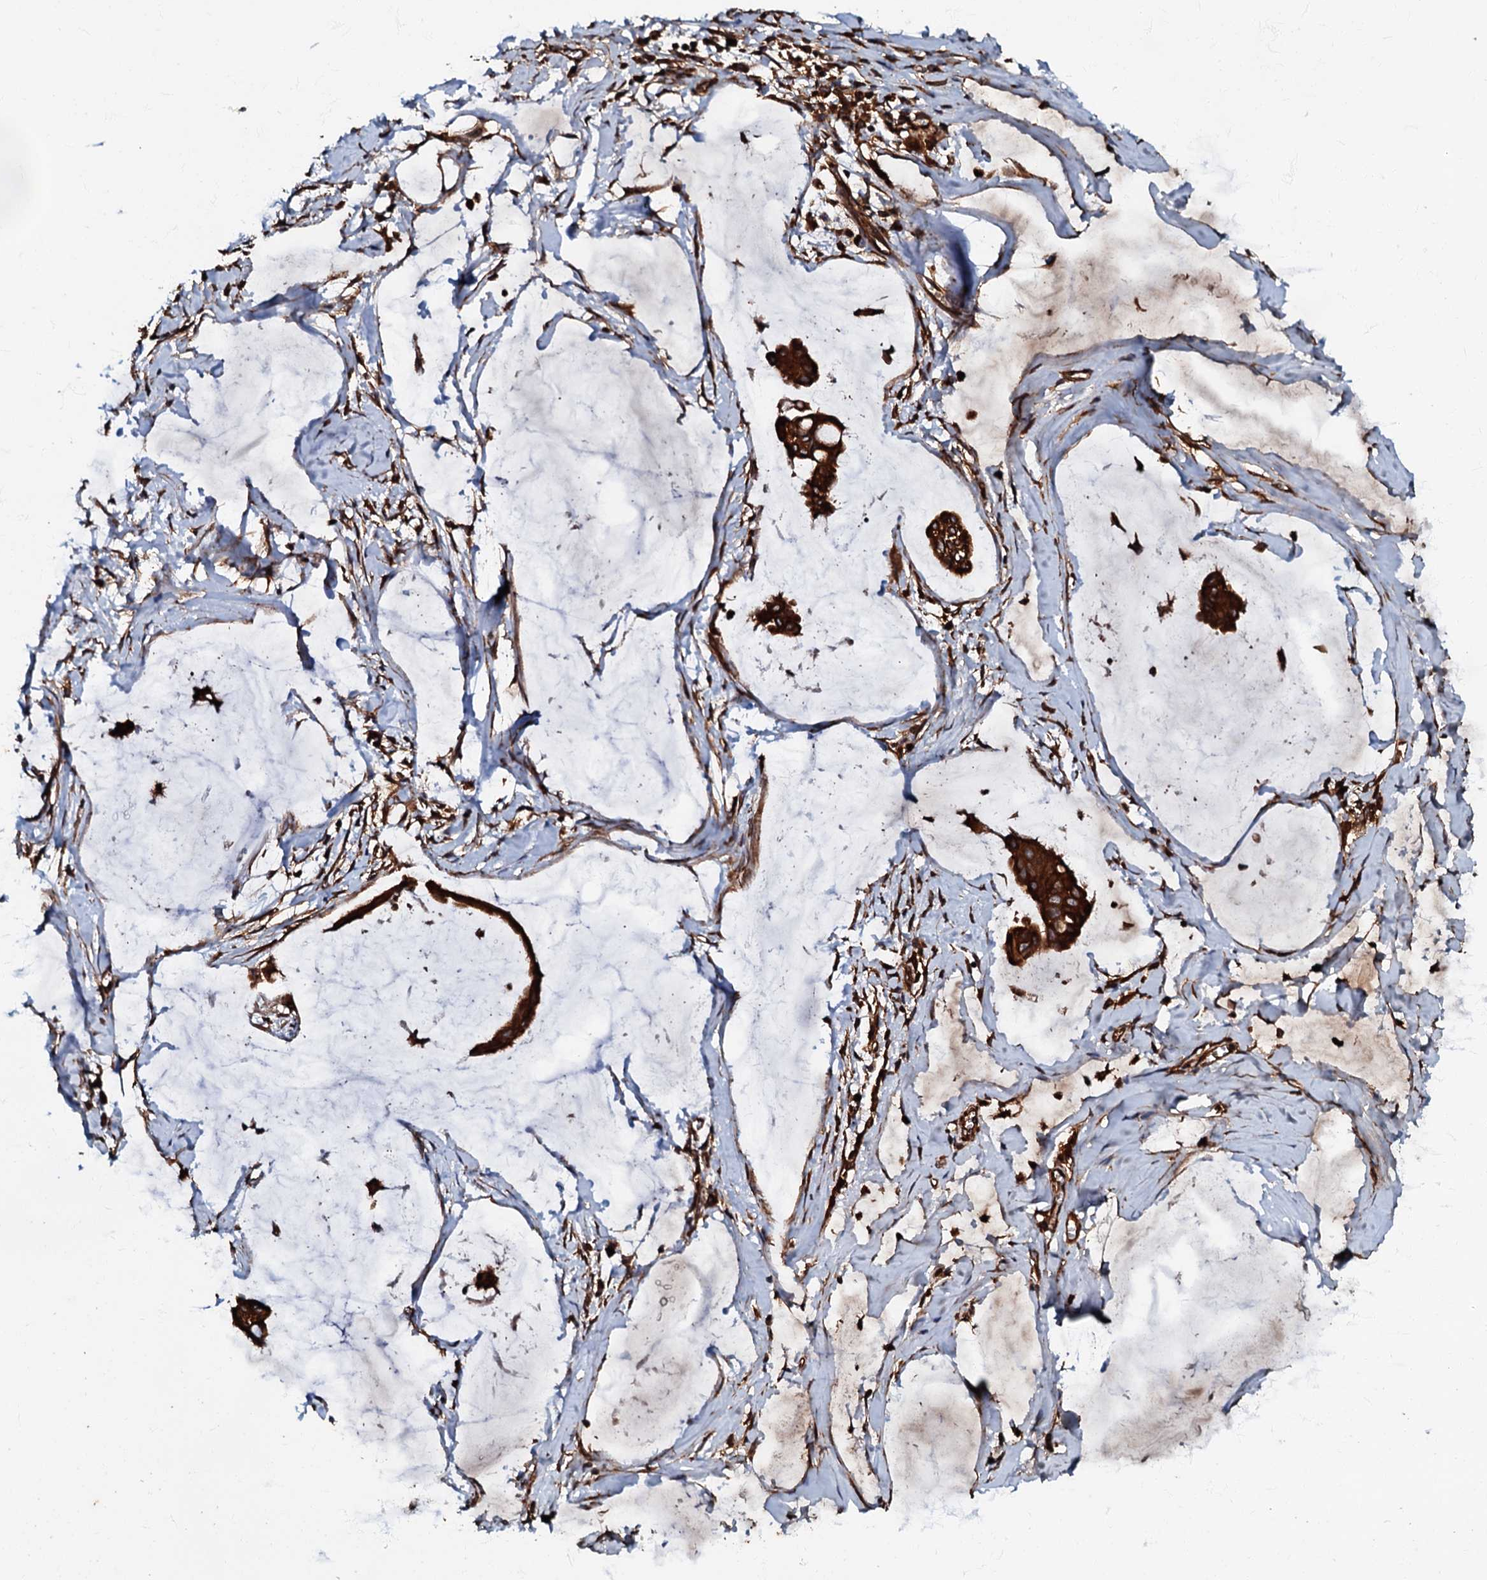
{"staining": {"intensity": "strong", "quantity": ">75%", "location": "cytoplasmic/membranous"}, "tissue": "ovarian cancer", "cell_type": "Tumor cells", "image_type": "cancer", "snomed": [{"axis": "morphology", "description": "Cystadenocarcinoma, mucinous, NOS"}, {"axis": "topography", "description": "Ovary"}], "caption": "An immunohistochemistry photomicrograph of neoplastic tissue is shown. Protein staining in brown highlights strong cytoplasmic/membranous positivity in ovarian cancer (mucinous cystadenocarcinoma) within tumor cells.", "gene": "BLOC1S6", "patient": {"sex": "female", "age": 73}}